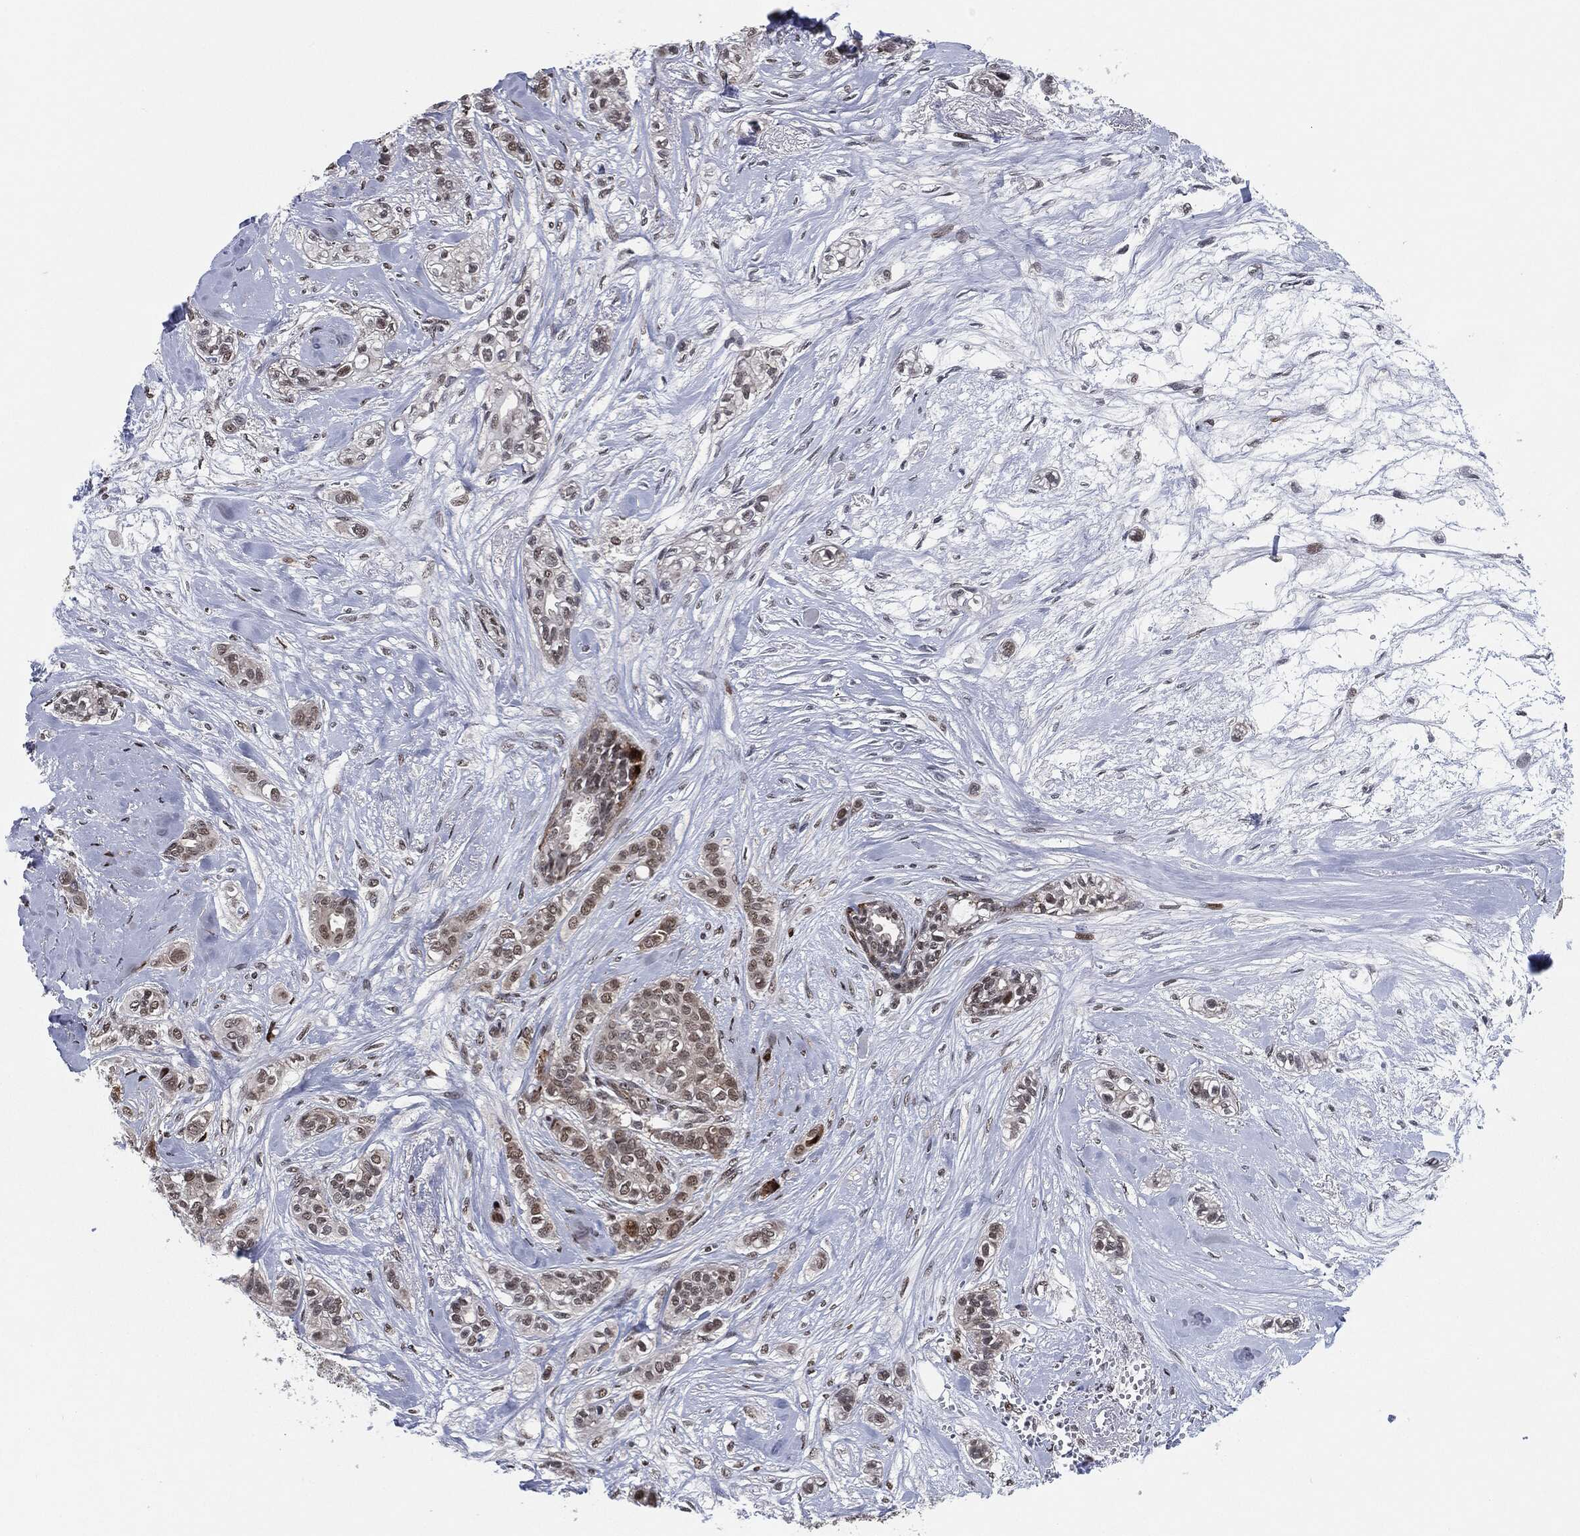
{"staining": {"intensity": "weak", "quantity": "25%-75%", "location": "cytoplasmic/membranous"}, "tissue": "breast cancer", "cell_type": "Tumor cells", "image_type": "cancer", "snomed": [{"axis": "morphology", "description": "Duct carcinoma"}, {"axis": "topography", "description": "Breast"}], "caption": "Tumor cells demonstrate low levels of weak cytoplasmic/membranous staining in about 25%-75% of cells in breast cancer (infiltrating ductal carcinoma).", "gene": "AKT2", "patient": {"sex": "female", "age": 71}}